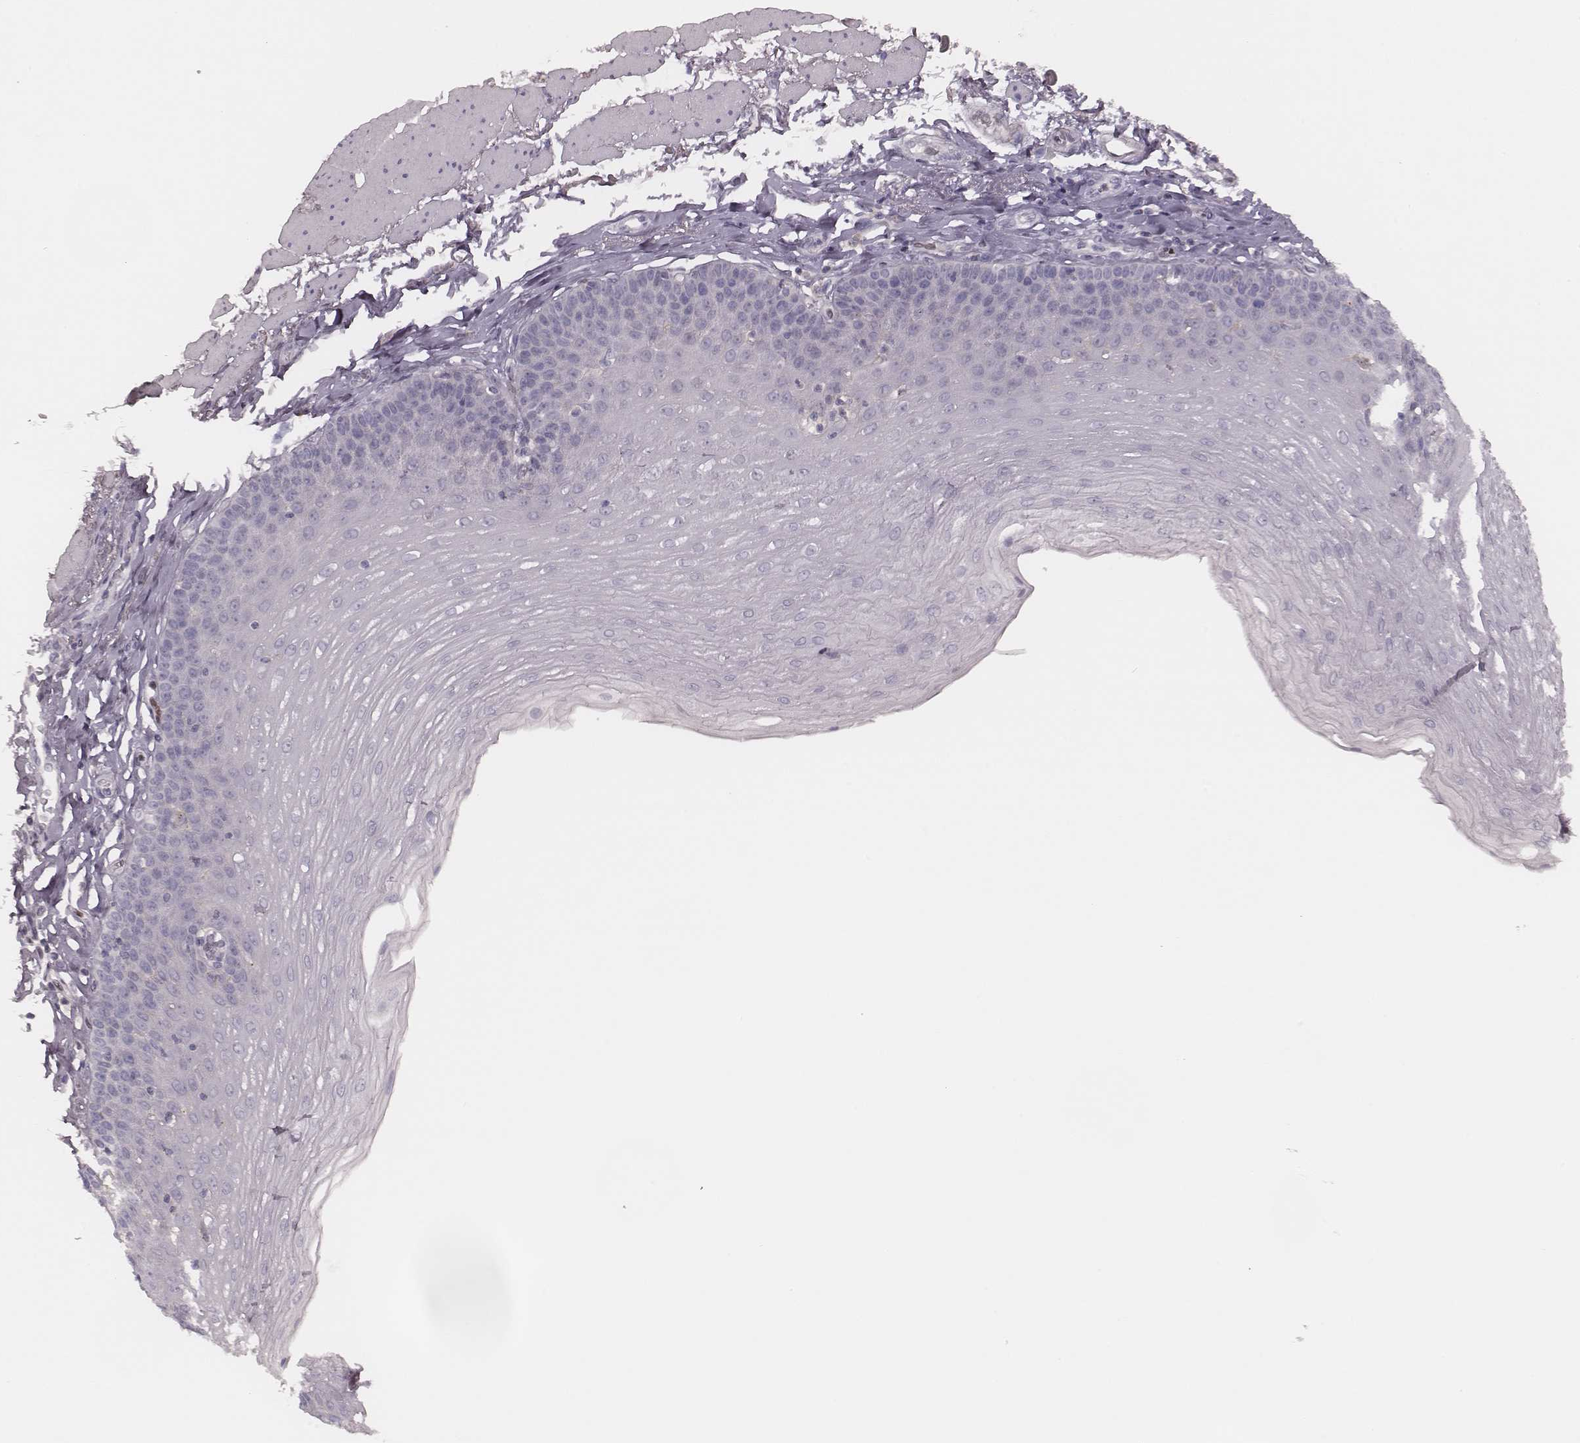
{"staining": {"intensity": "negative", "quantity": "none", "location": "none"}, "tissue": "esophagus", "cell_type": "Squamous epithelial cells", "image_type": "normal", "snomed": [{"axis": "morphology", "description": "Normal tissue, NOS"}, {"axis": "topography", "description": "Esophagus"}], "caption": "The immunohistochemistry (IHC) histopathology image has no significant expression in squamous epithelial cells of esophagus.", "gene": "MSX1", "patient": {"sex": "female", "age": 81}}